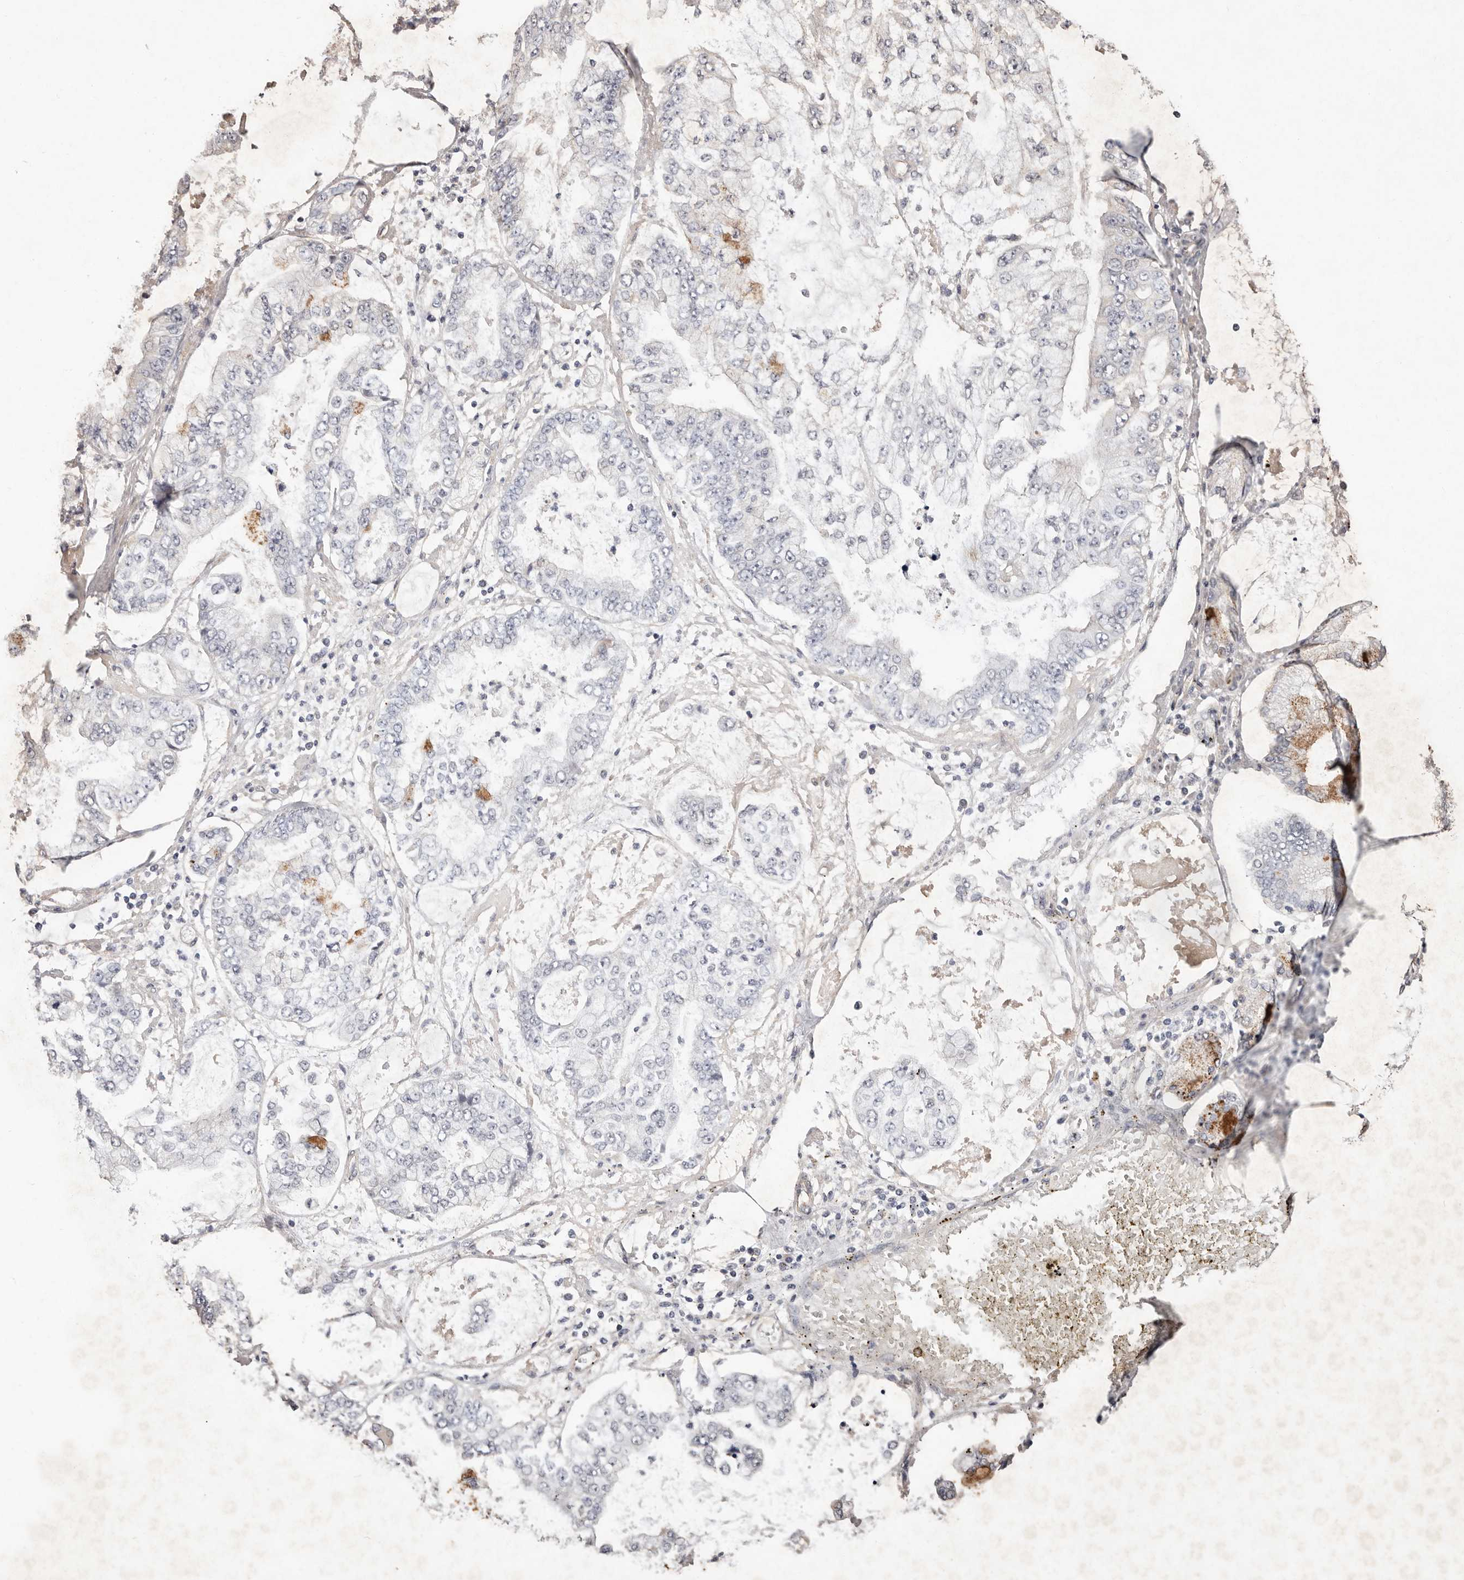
{"staining": {"intensity": "negative", "quantity": "none", "location": "none"}, "tissue": "stomach cancer", "cell_type": "Tumor cells", "image_type": "cancer", "snomed": [{"axis": "morphology", "description": "Adenocarcinoma, NOS"}, {"axis": "topography", "description": "Stomach"}], "caption": "High power microscopy photomicrograph of an IHC photomicrograph of adenocarcinoma (stomach), revealing no significant expression in tumor cells. Nuclei are stained in blue.", "gene": "THBS3", "patient": {"sex": "male", "age": 76}}